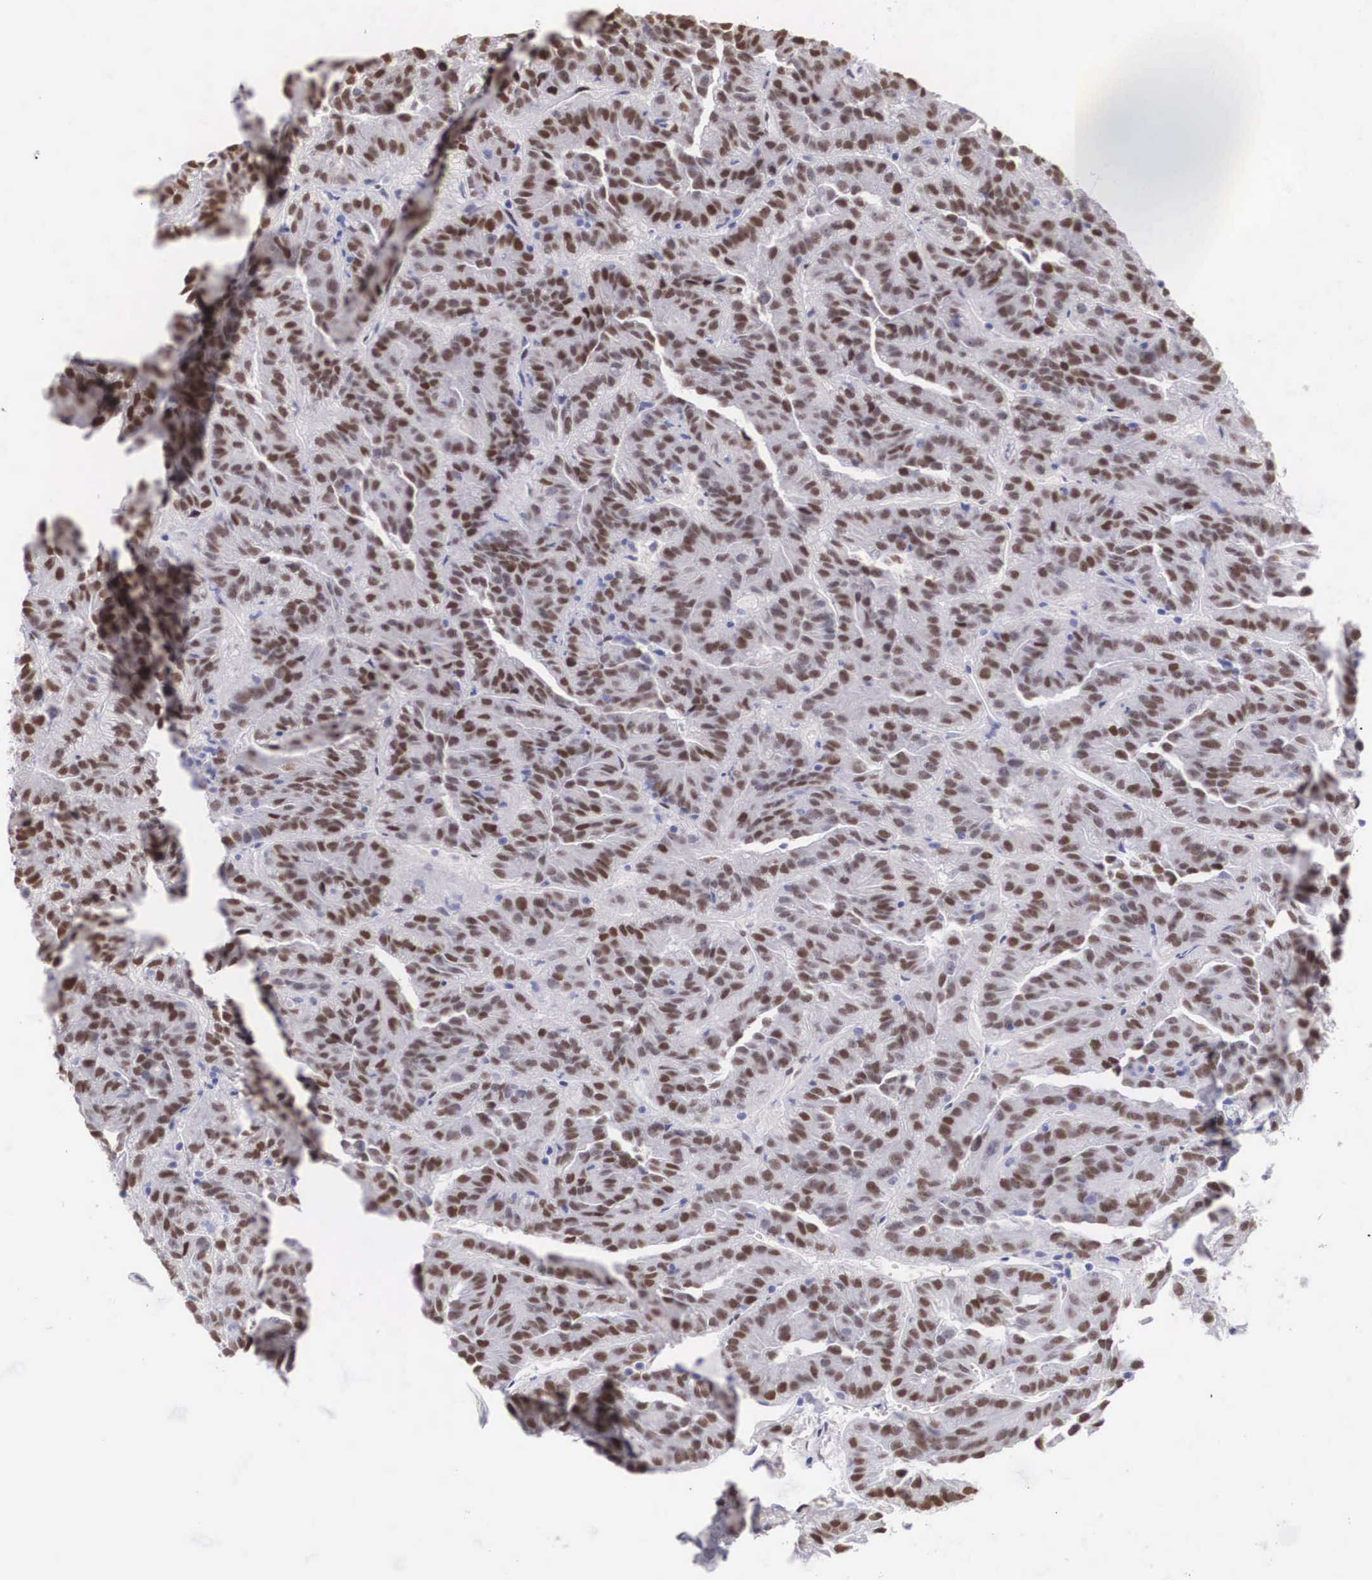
{"staining": {"intensity": "strong", "quantity": ">75%", "location": "nuclear"}, "tissue": "renal cancer", "cell_type": "Tumor cells", "image_type": "cancer", "snomed": [{"axis": "morphology", "description": "Adenocarcinoma, NOS"}, {"axis": "topography", "description": "Kidney"}], "caption": "Immunohistochemical staining of human renal cancer exhibits strong nuclear protein positivity in approximately >75% of tumor cells. (DAB (3,3'-diaminobenzidine) = brown stain, brightfield microscopy at high magnification).", "gene": "HMGN5", "patient": {"sex": "male", "age": 46}}